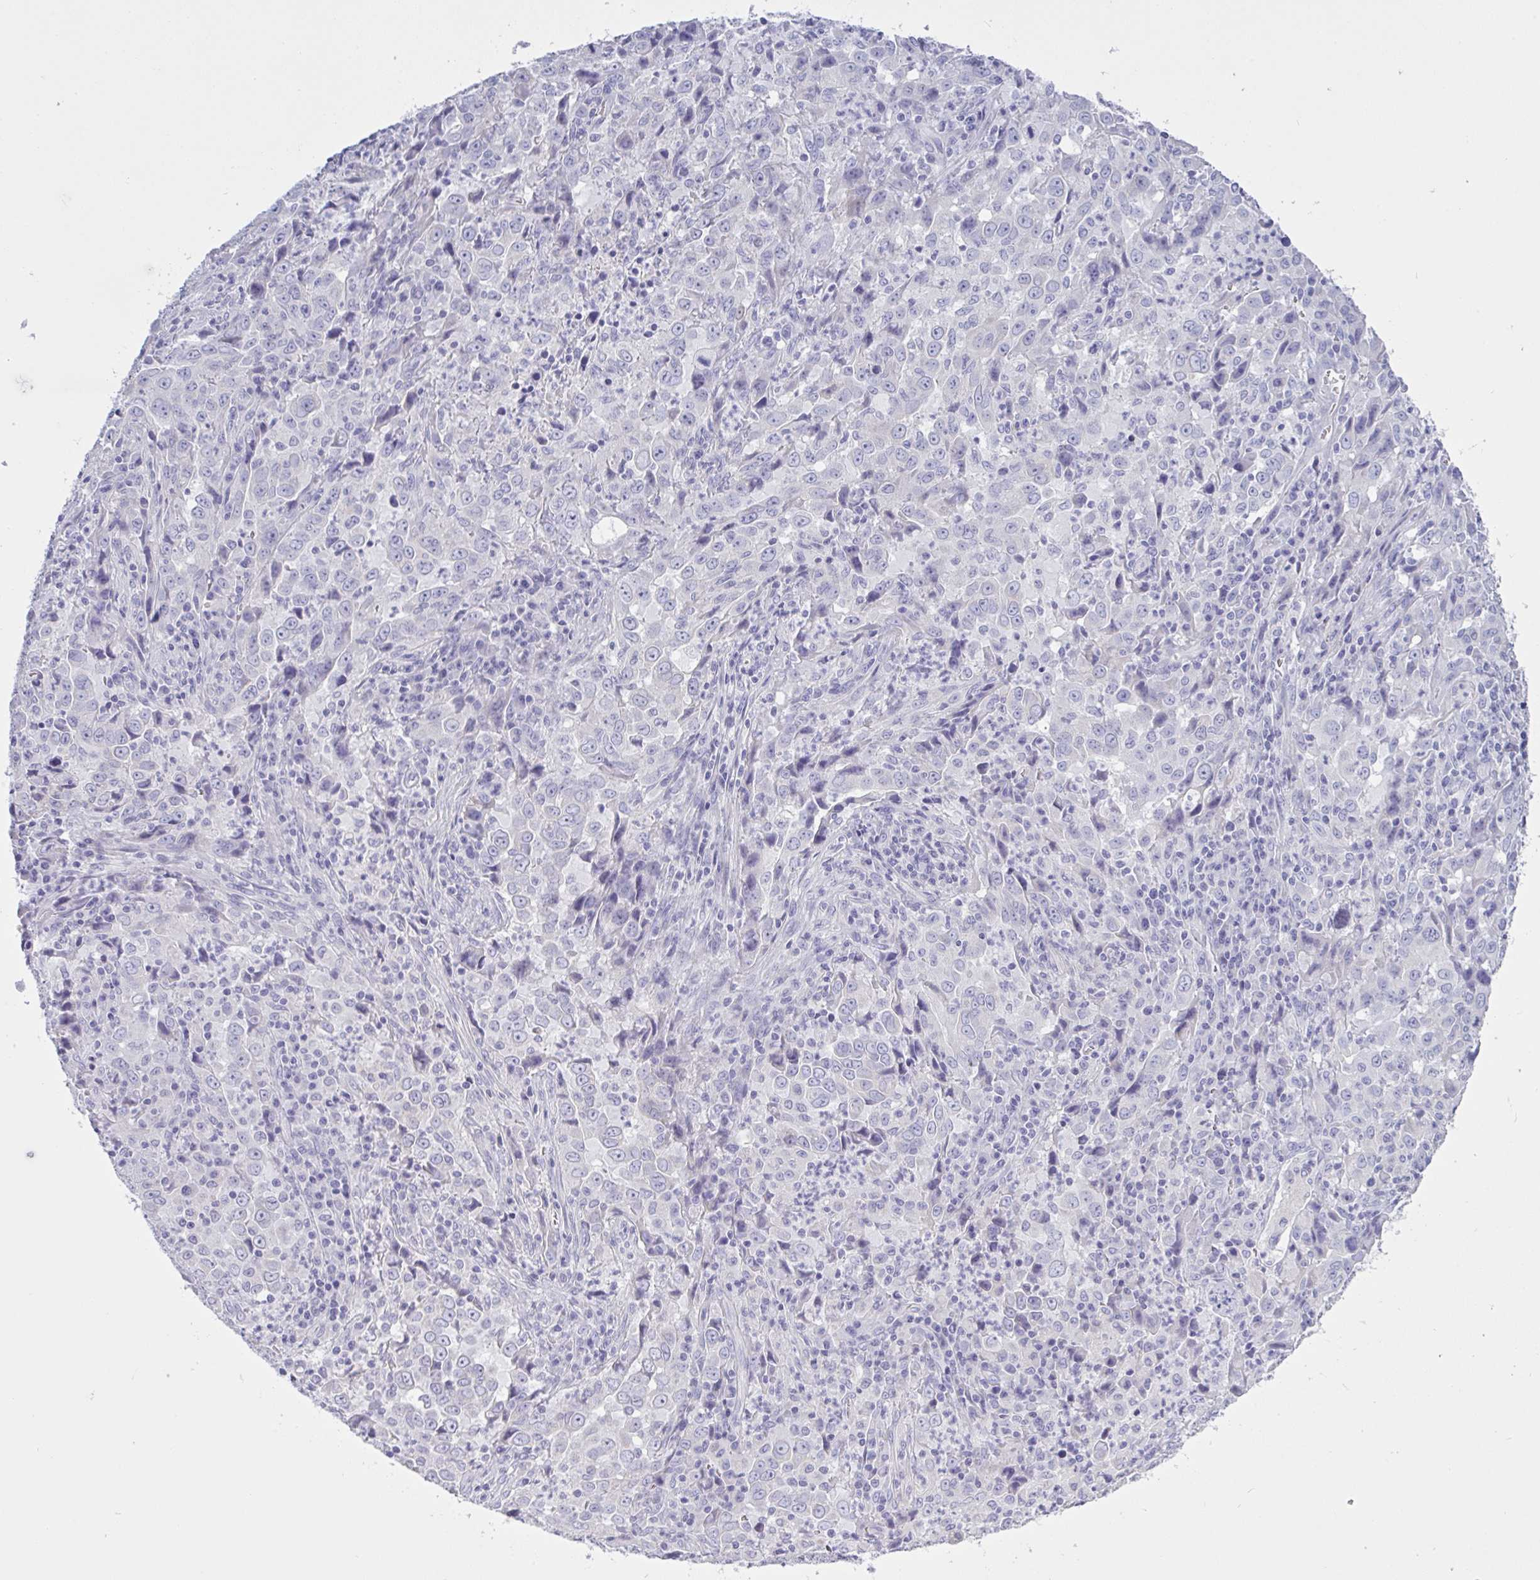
{"staining": {"intensity": "negative", "quantity": "none", "location": "none"}, "tissue": "lung cancer", "cell_type": "Tumor cells", "image_type": "cancer", "snomed": [{"axis": "morphology", "description": "Adenocarcinoma, NOS"}, {"axis": "topography", "description": "Lung"}], "caption": "Tumor cells show no significant staining in adenocarcinoma (lung).", "gene": "GSDMB", "patient": {"sex": "male", "age": 67}}